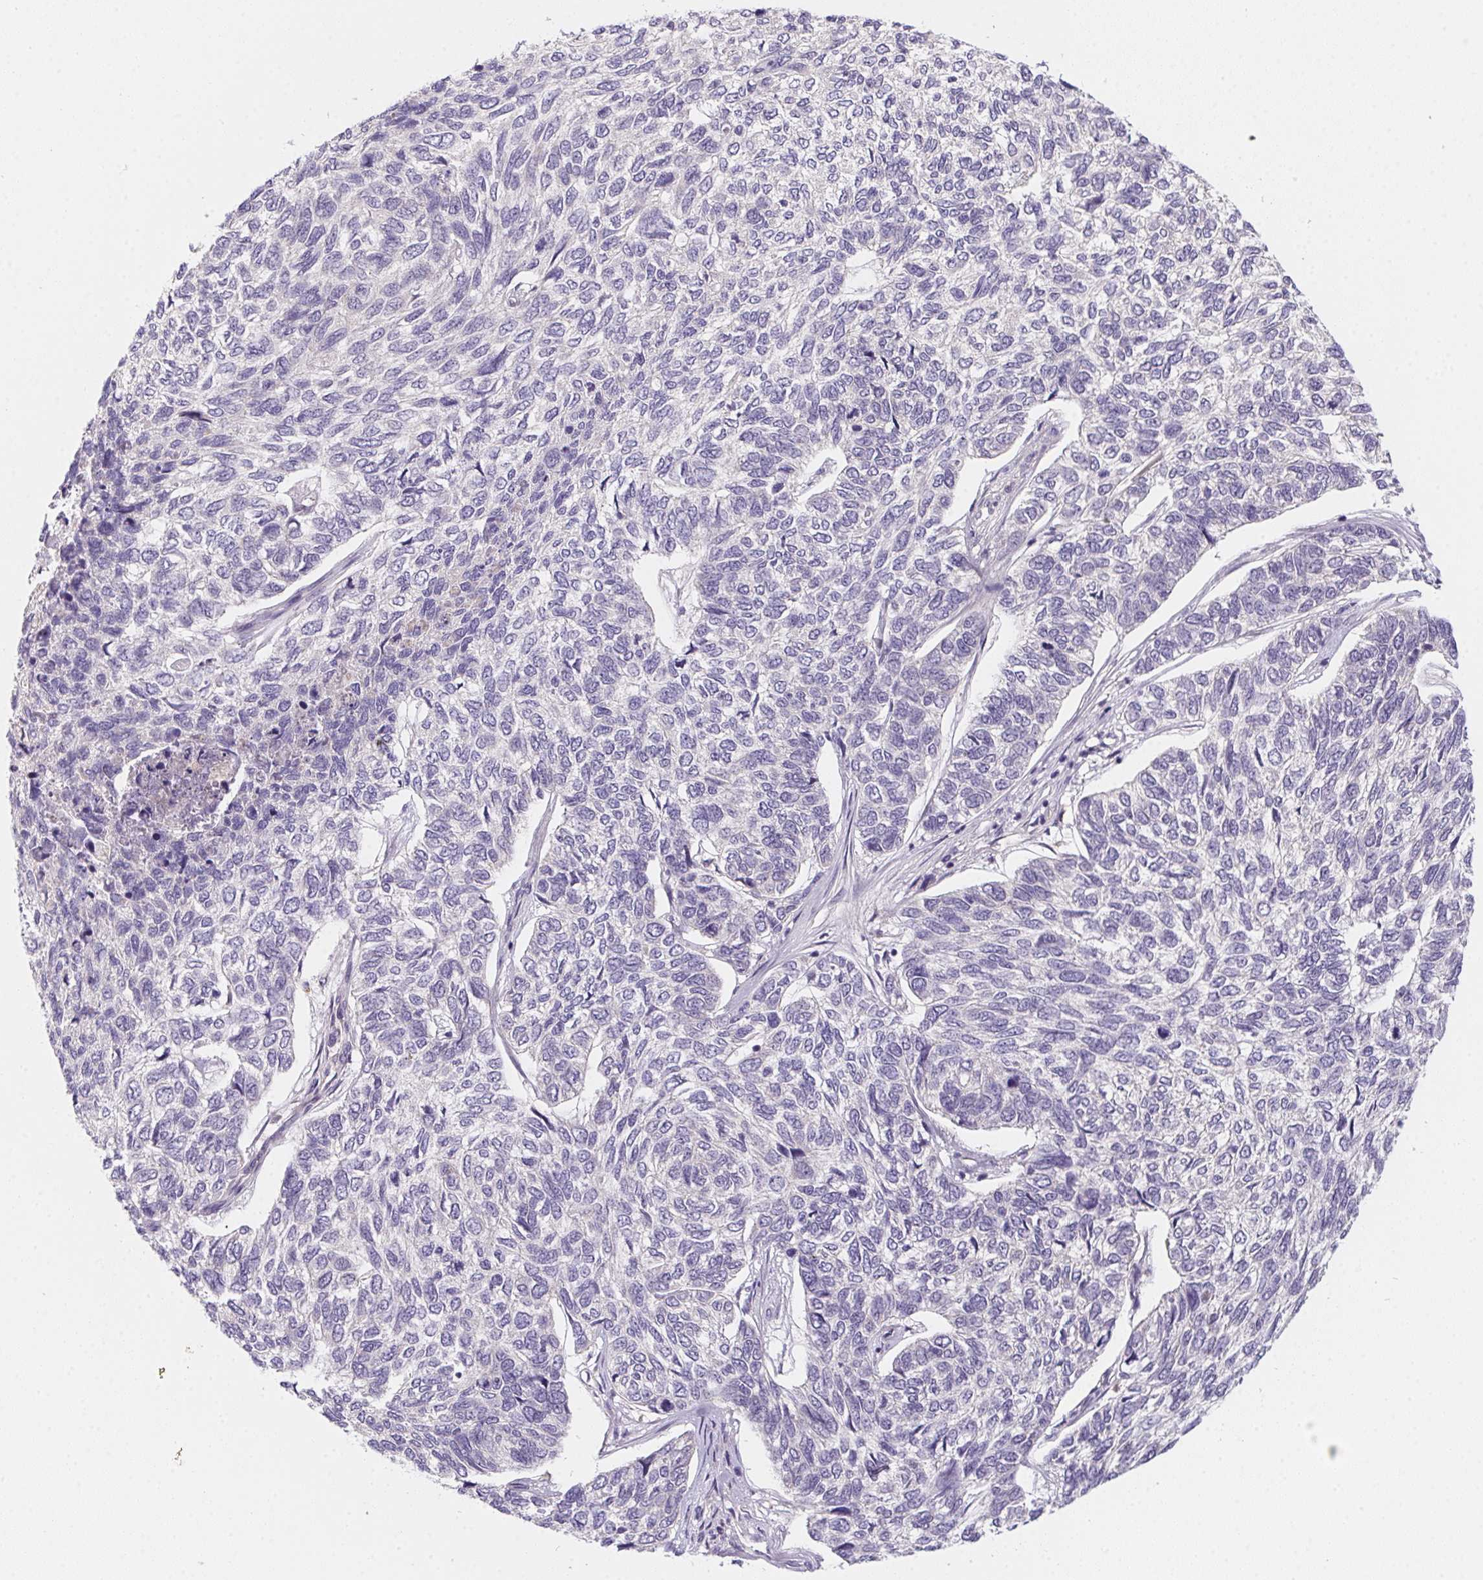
{"staining": {"intensity": "negative", "quantity": "none", "location": "none"}, "tissue": "skin cancer", "cell_type": "Tumor cells", "image_type": "cancer", "snomed": [{"axis": "morphology", "description": "Basal cell carcinoma"}, {"axis": "topography", "description": "Skin"}], "caption": "Tumor cells show no significant protein staining in skin cancer (basal cell carcinoma).", "gene": "PRKAA1", "patient": {"sex": "female", "age": 65}}